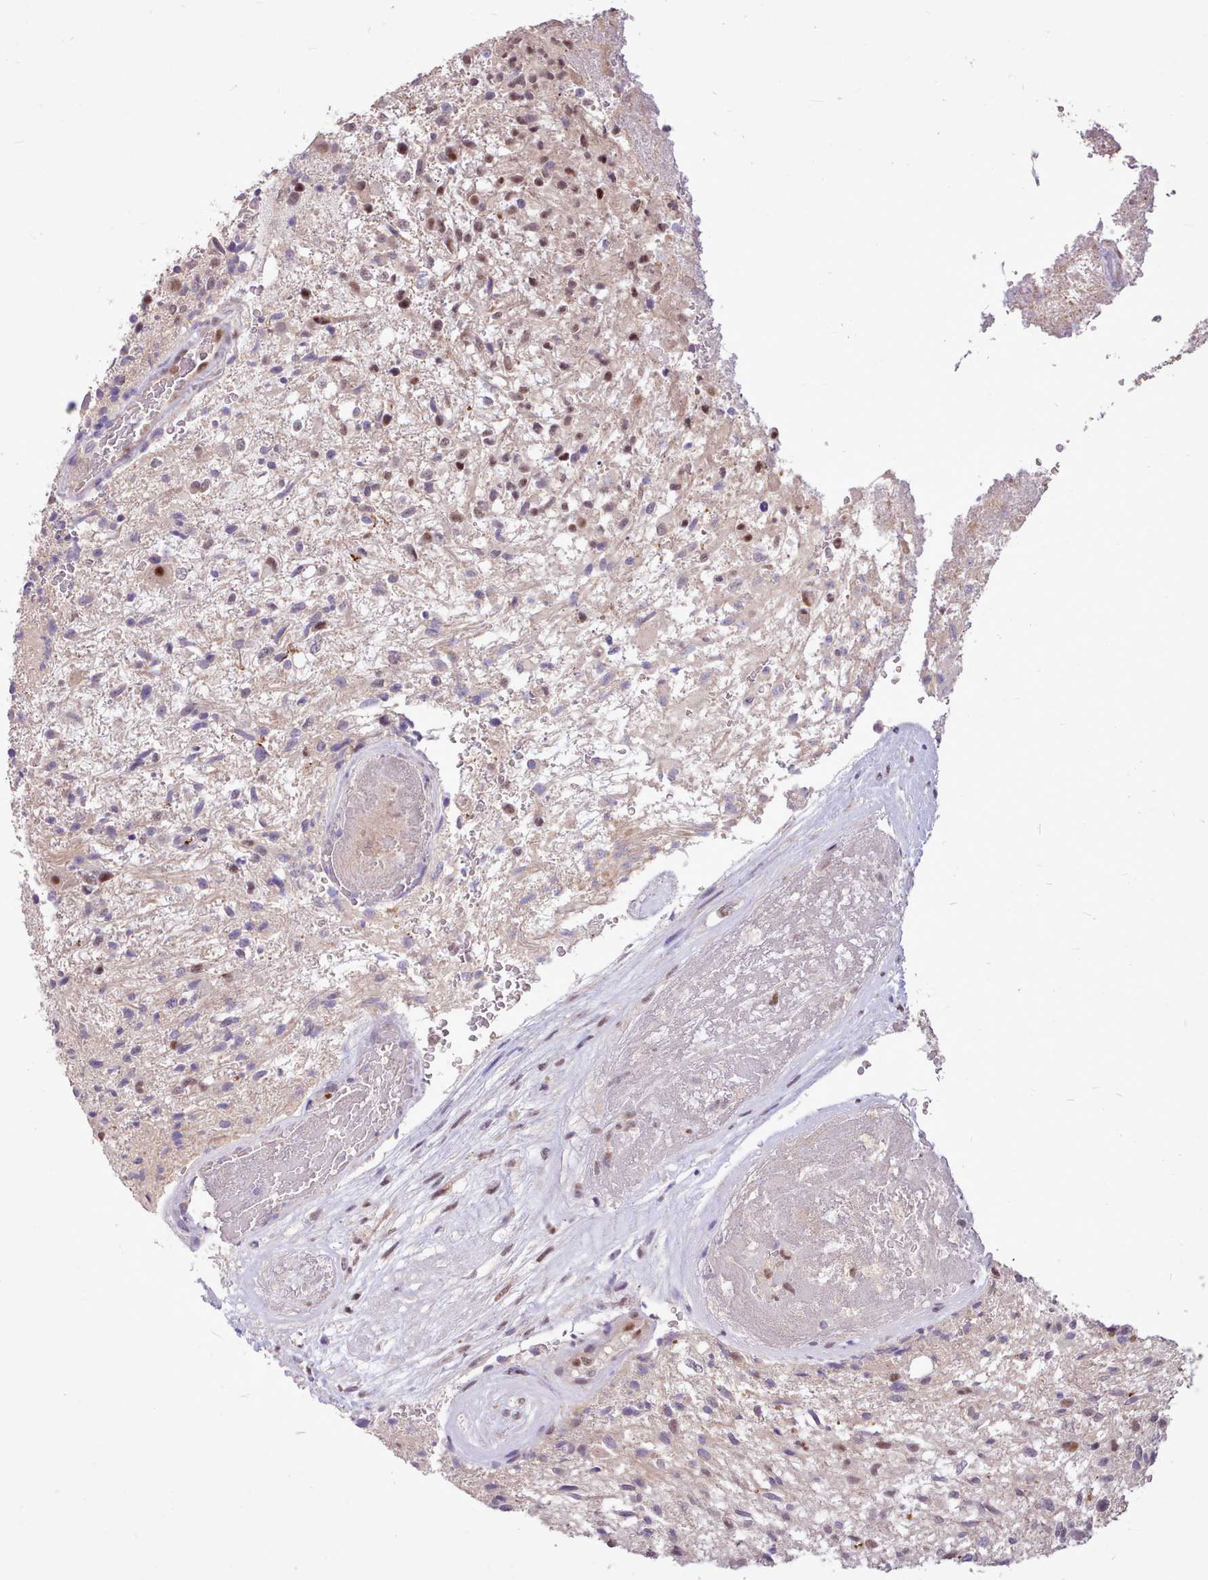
{"staining": {"intensity": "moderate", "quantity": "<25%", "location": "nuclear"}, "tissue": "glioma", "cell_type": "Tumor cells", "image_type": "cancer", "snomed": [{"axis": "morphology", "description": "Glioma, malignant, High grade"}, {"axis": "topography", "description": "Brain"}], "caption": "Glioma tissue demonstrates moderate nuclear staining in approximately <25% of tumor cells (Stains: DAB (3,3'-diaminobenzidine) in brown, nuclei in blue, Microscopy: brightfield microscopy at high magnification).", "gene": "ZNF607", "patient": {"sex": "male", "age": 56}}